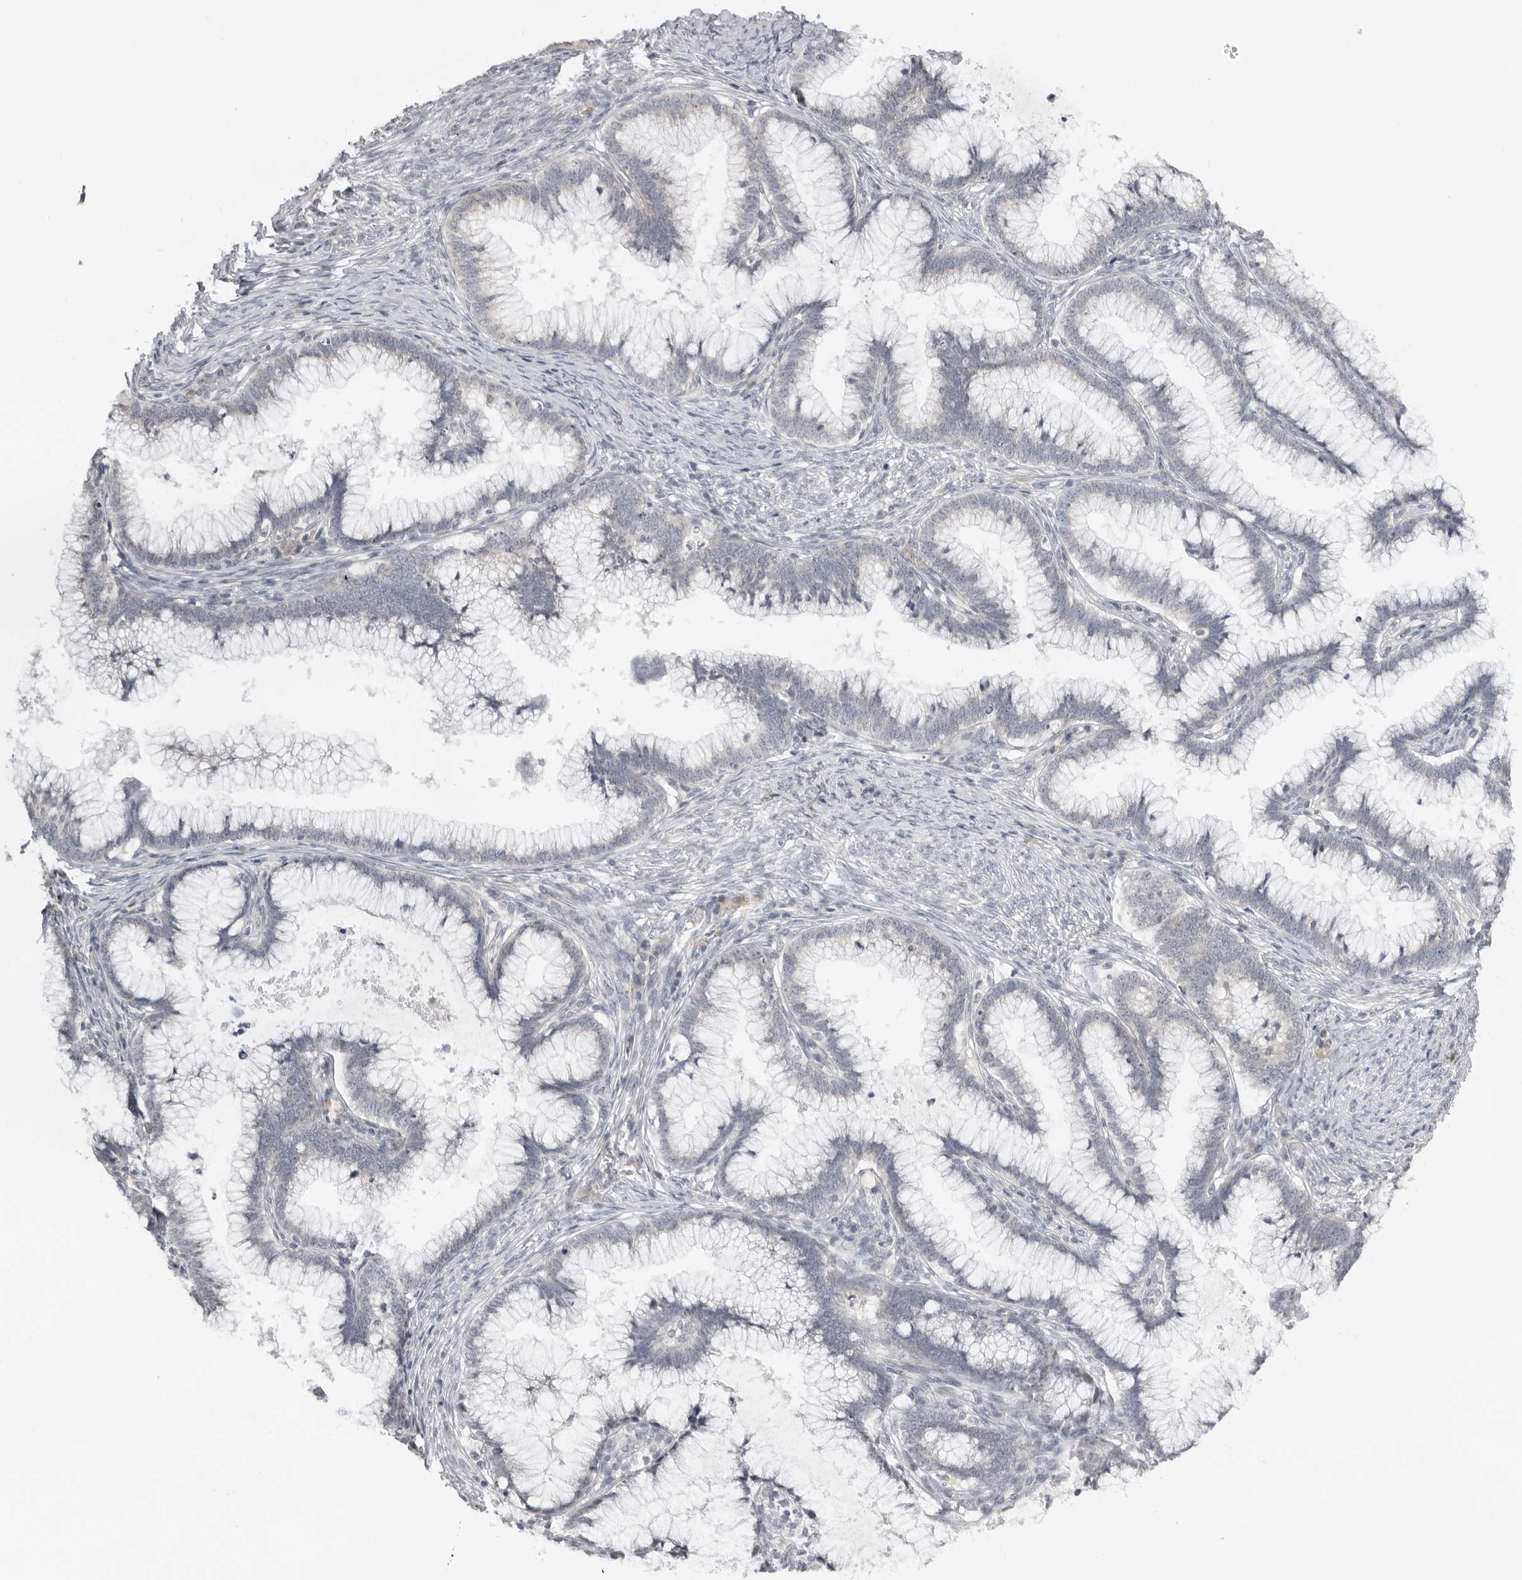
{"staining": {"intensity": "negative", "quantity": "none", "location": "none"}, "tissue": "cervical cancer", "cell_type": "Tumor cells", "image_type": "cancer", "snomed": [{"axis": "morphology", "description": "Adenocarcinoma, NOS"}, {"axis": "topography", "description": "Cervix"}], "caption": "Image shows no protein expression in tumor cells of cervical adenocarcinoma tissue. (DAB immunohistochemistry, high magnification).", "gene": "ACP6", "patient": {"sex": "female", "age": 36}}